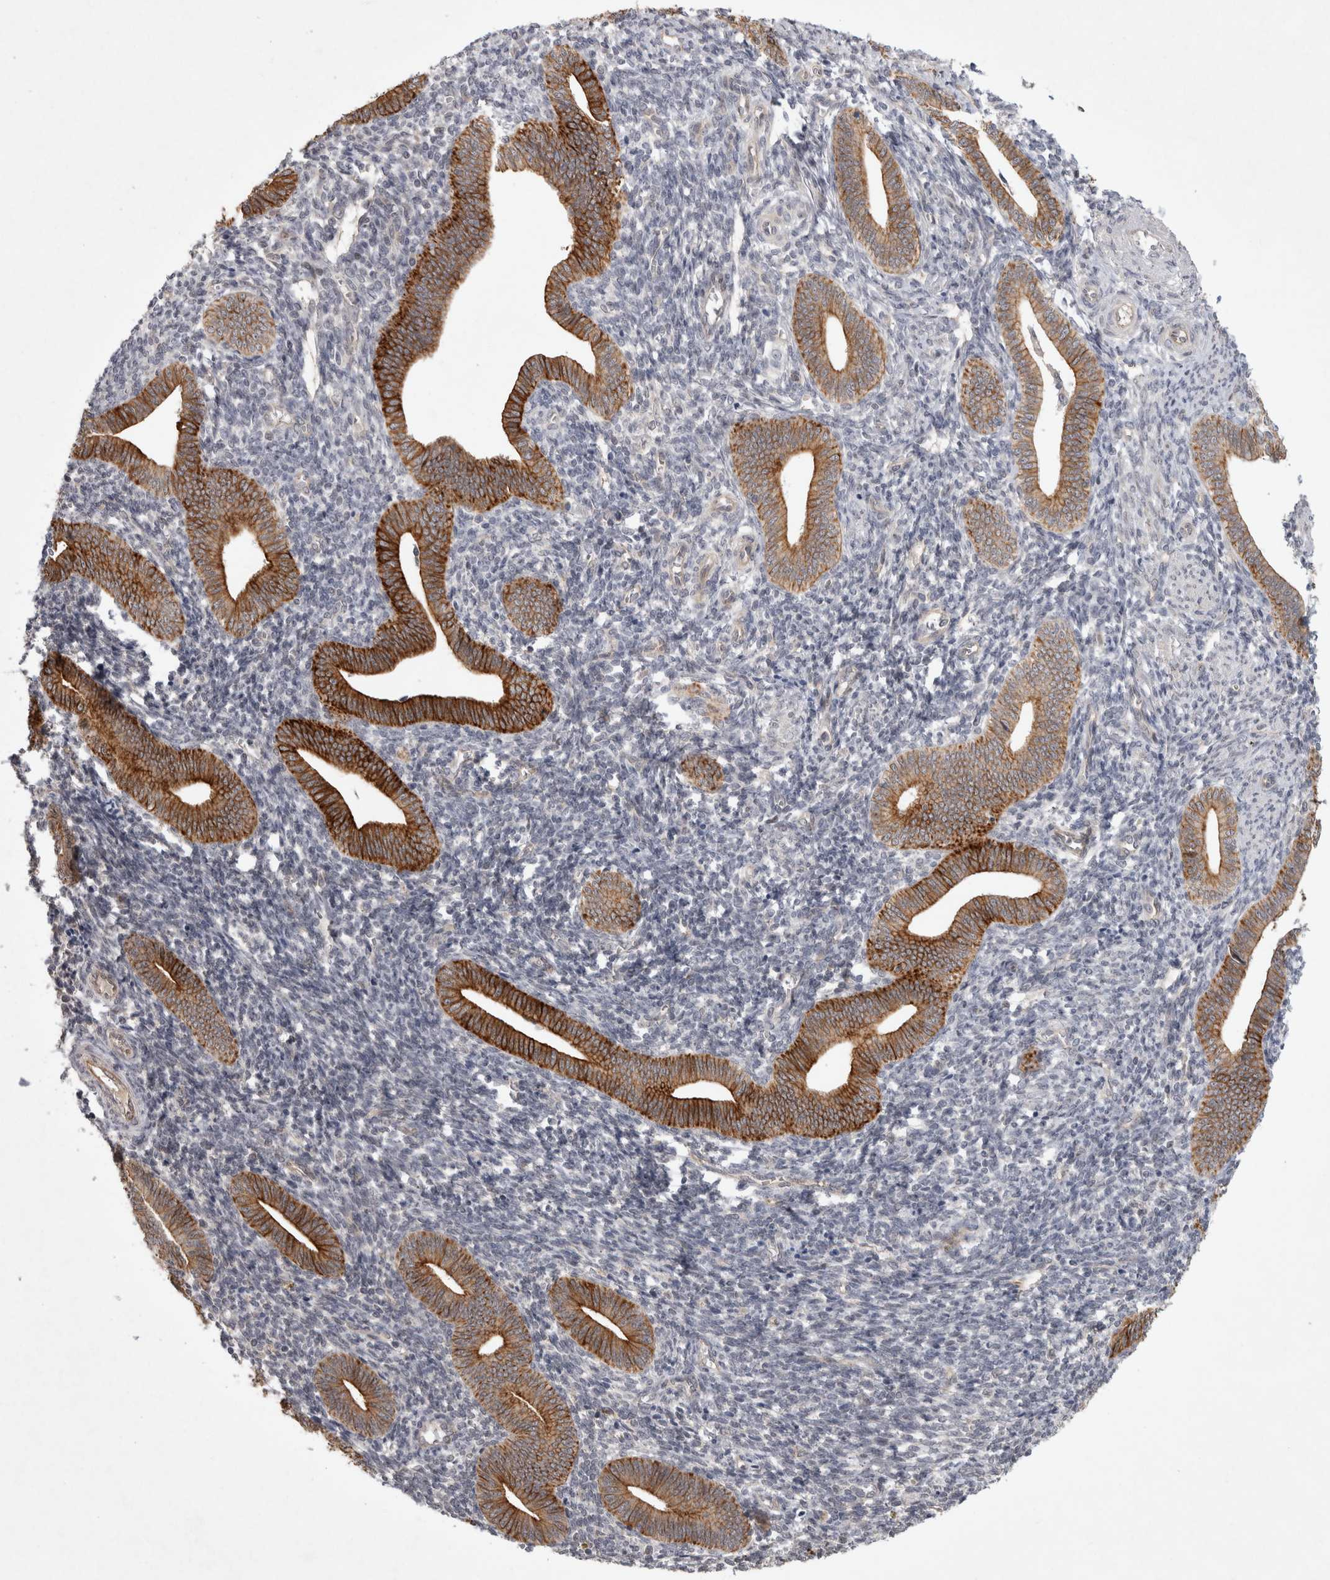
{"staining": {"intensity": "negative", "quantity": "none", "location": "none"}, "tissue": "endometrium", "cell_type": "Cells in endometrial stroma", "image_type": "normal", "snomed": [{"axis": "morphology", "description": "Normal tissue, NOS"}, {"axis": "topography", "description": "Uterus"}, {"axis": "topography", "description": "Endometrium"}], "caption": "Micrograph shows no protein expression in cells in endometrial stroma of unremarkable endometrium.", "gene": "CRISPLD1", "patient": {"sex": "female", "age": 33}}